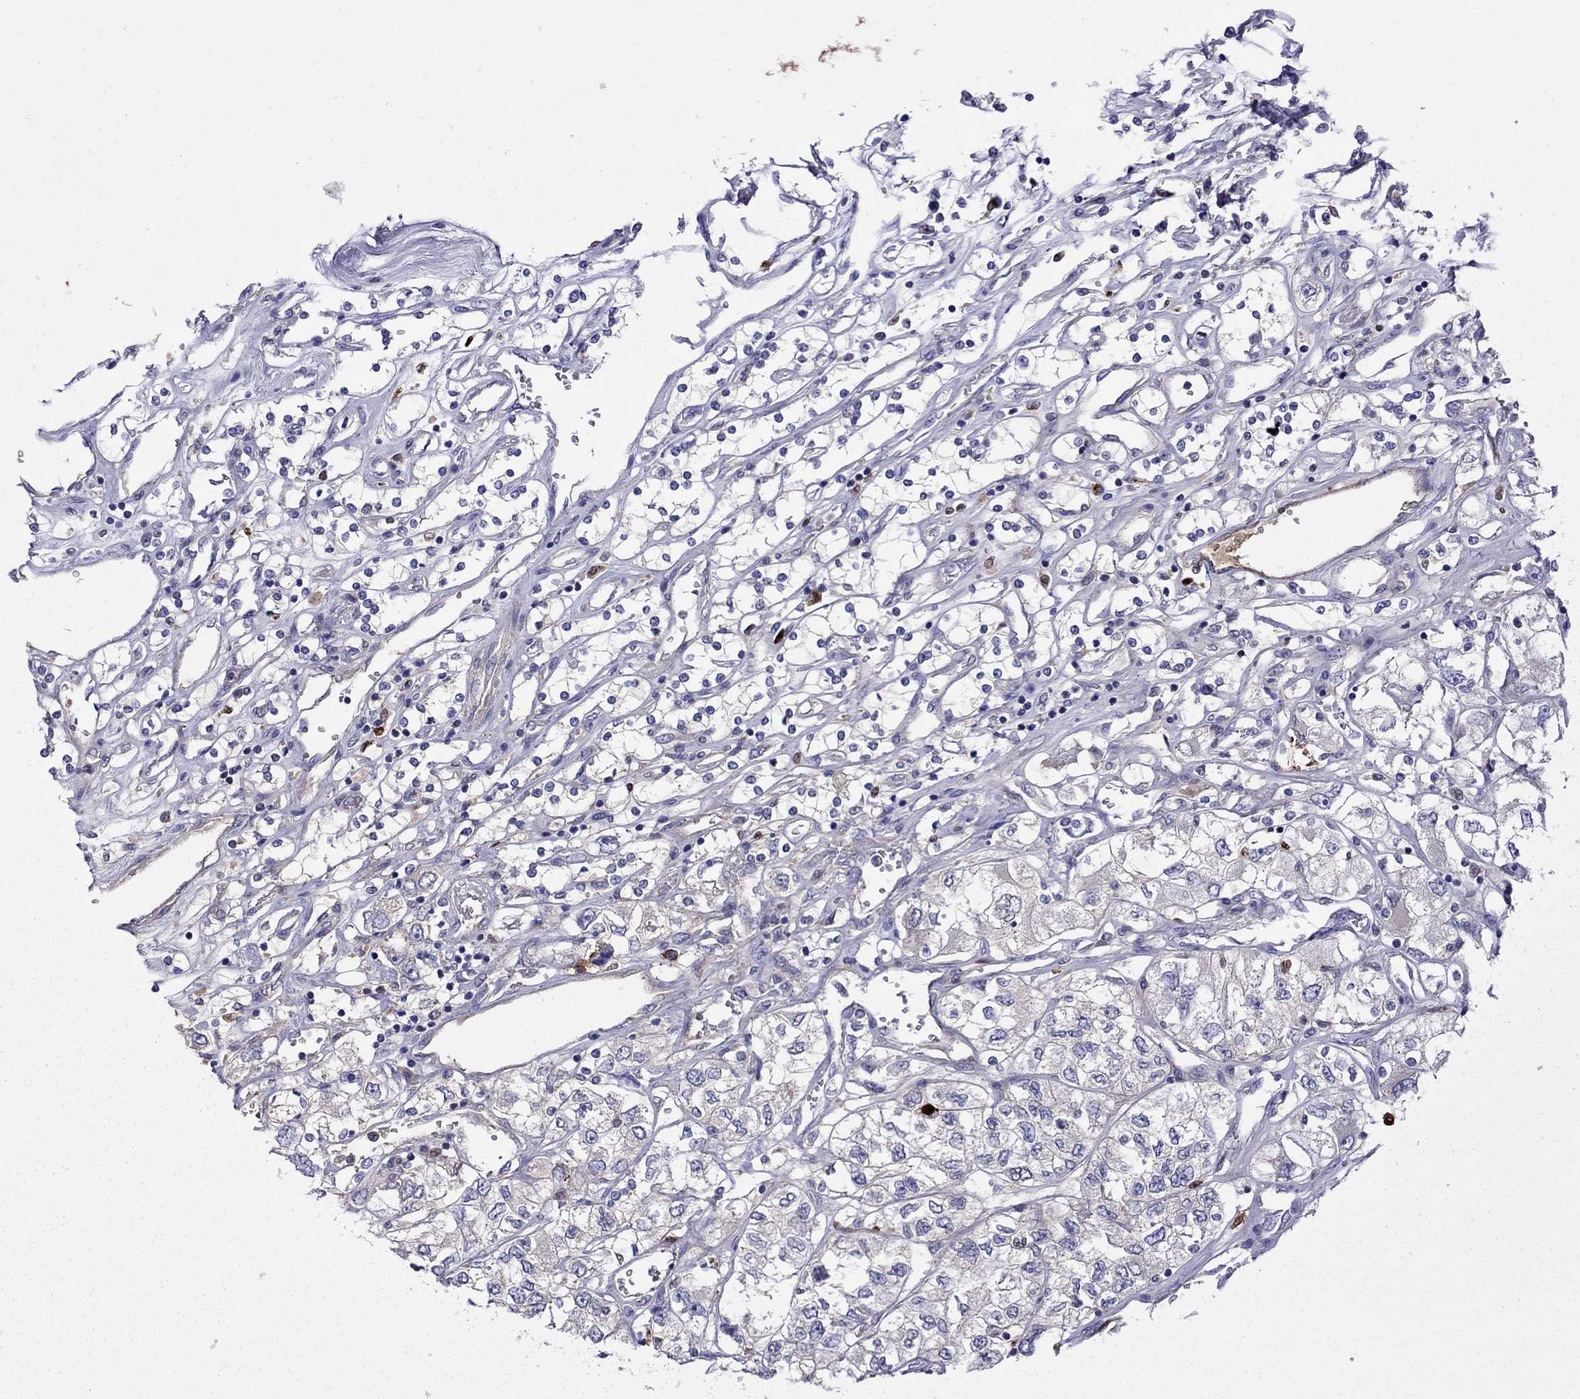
{"staining": {"intensity": "negative", "quantity": "none", "location": "none"}, "tissue": "renal cancer", "cell_type": "Tumor cells", "image_type": "cancer", "snomed": [{"axis": "morphology", "description": "Adenocarcinoma, NOS"}, {"axis": "topography", "description": "Kidney"}], "caption": "Protein analysis of renal cancer (adenocarcinoma) exhibits no significant expression in tumor cells.", "gene": "SERPINA3", "patient": {"sex": "female", "age": 59}}